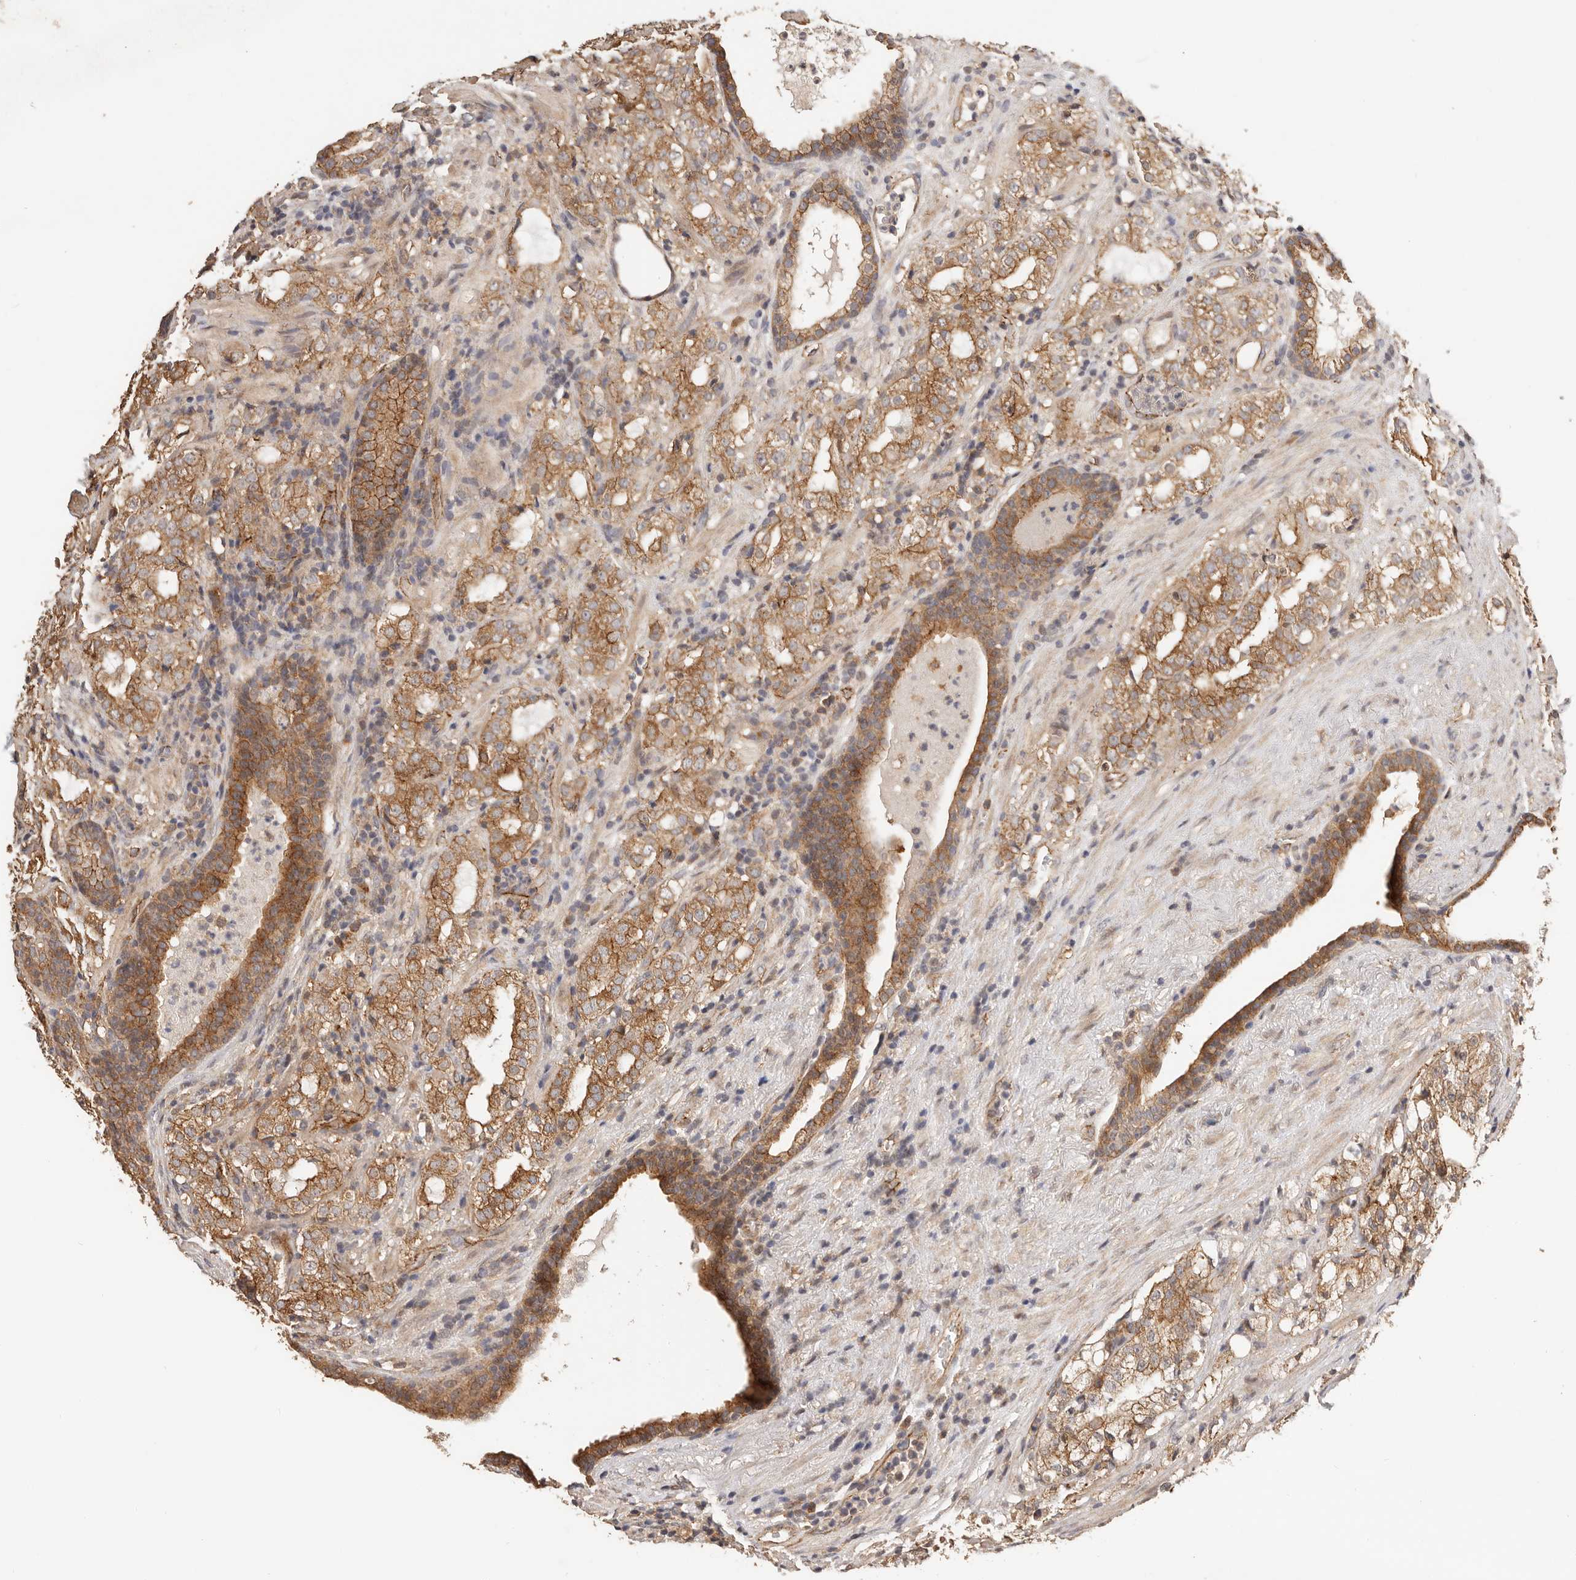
{"staining": {"intensity": "moderate", "quantity": ">75%", "location": "cytoplasmic/membranous"}, "tissue": "prostate cancer", "cell_type": "Tumor cells", "image_type": "cancer", "snomed": [{"axis": "morphology", "description": "Adenocarcinoma, High grade"}, {"axis": "topography", "description": "Prostate"}], "caption": "This photomicrograph displays IHC staining of high-grade adenocarcinoma (prostate), with medium moderate cytoplasmic/membranous positivity in approximately >75% of tumor cells.", "gene": "AFDN", "patient": {"sex": "male", "age": 64}}